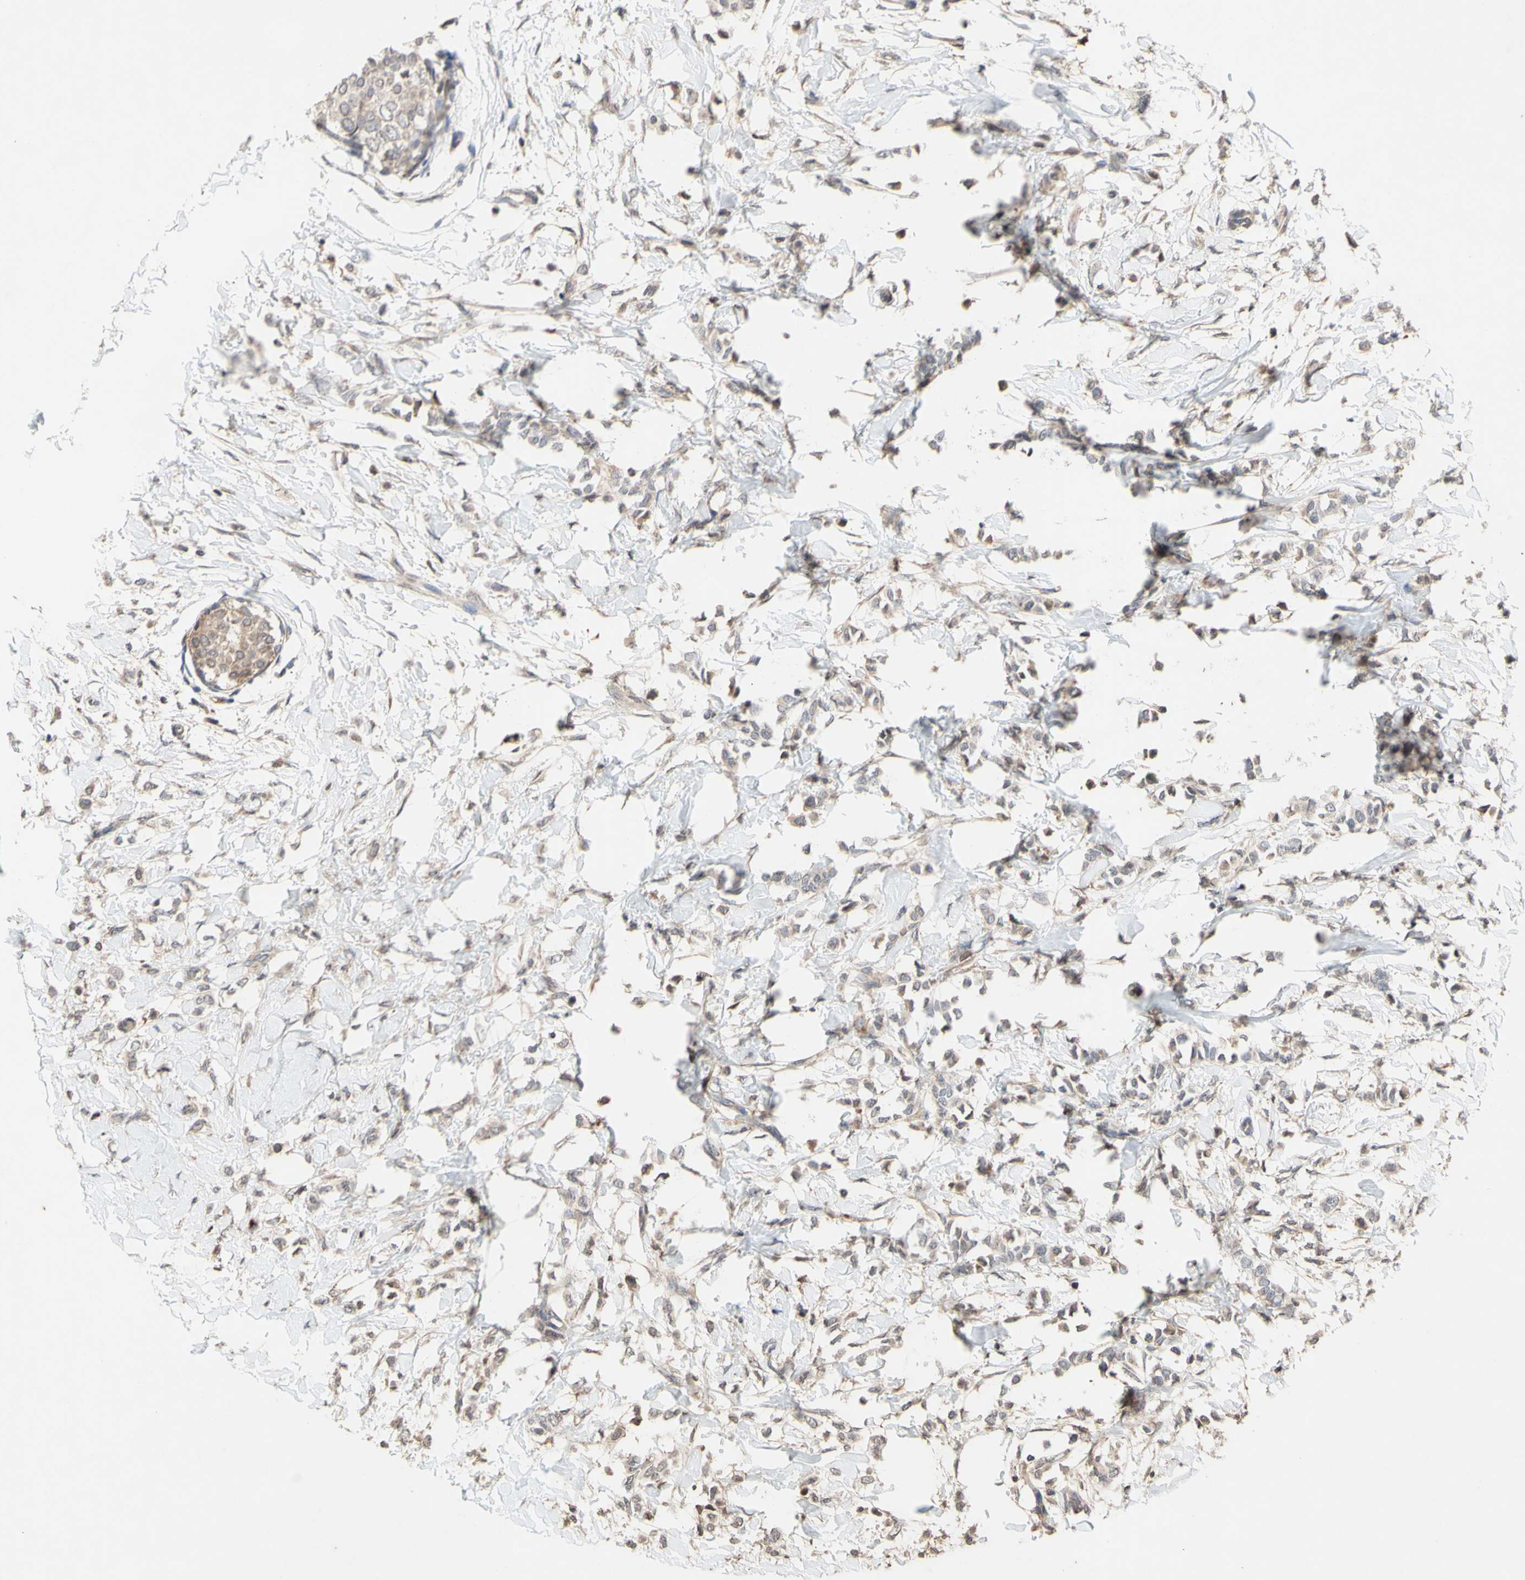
{"staining": {"intensity": "weak", "quantity": "25%-75%", "location": "cytoplasmic/membranous"}, "tissue": "breast cancer", "cell_type": "Tumor cells", "image_type": "cancer", "snomed": [{"axis": "morphology", "description": "Lobular carcinoma, in situ"}, {"axis": "morphology", "description": "Lobular carcinoma"}, {"axis": "topography", "description": "Breast"}], "caption": "Breast cancer tissue exhibits weak cytoplasmic/membranous positivity in approximately 25%-75% of tumor cells", "gene": "NECTIN3", "patient": {"sex": "female", "age": 41}}